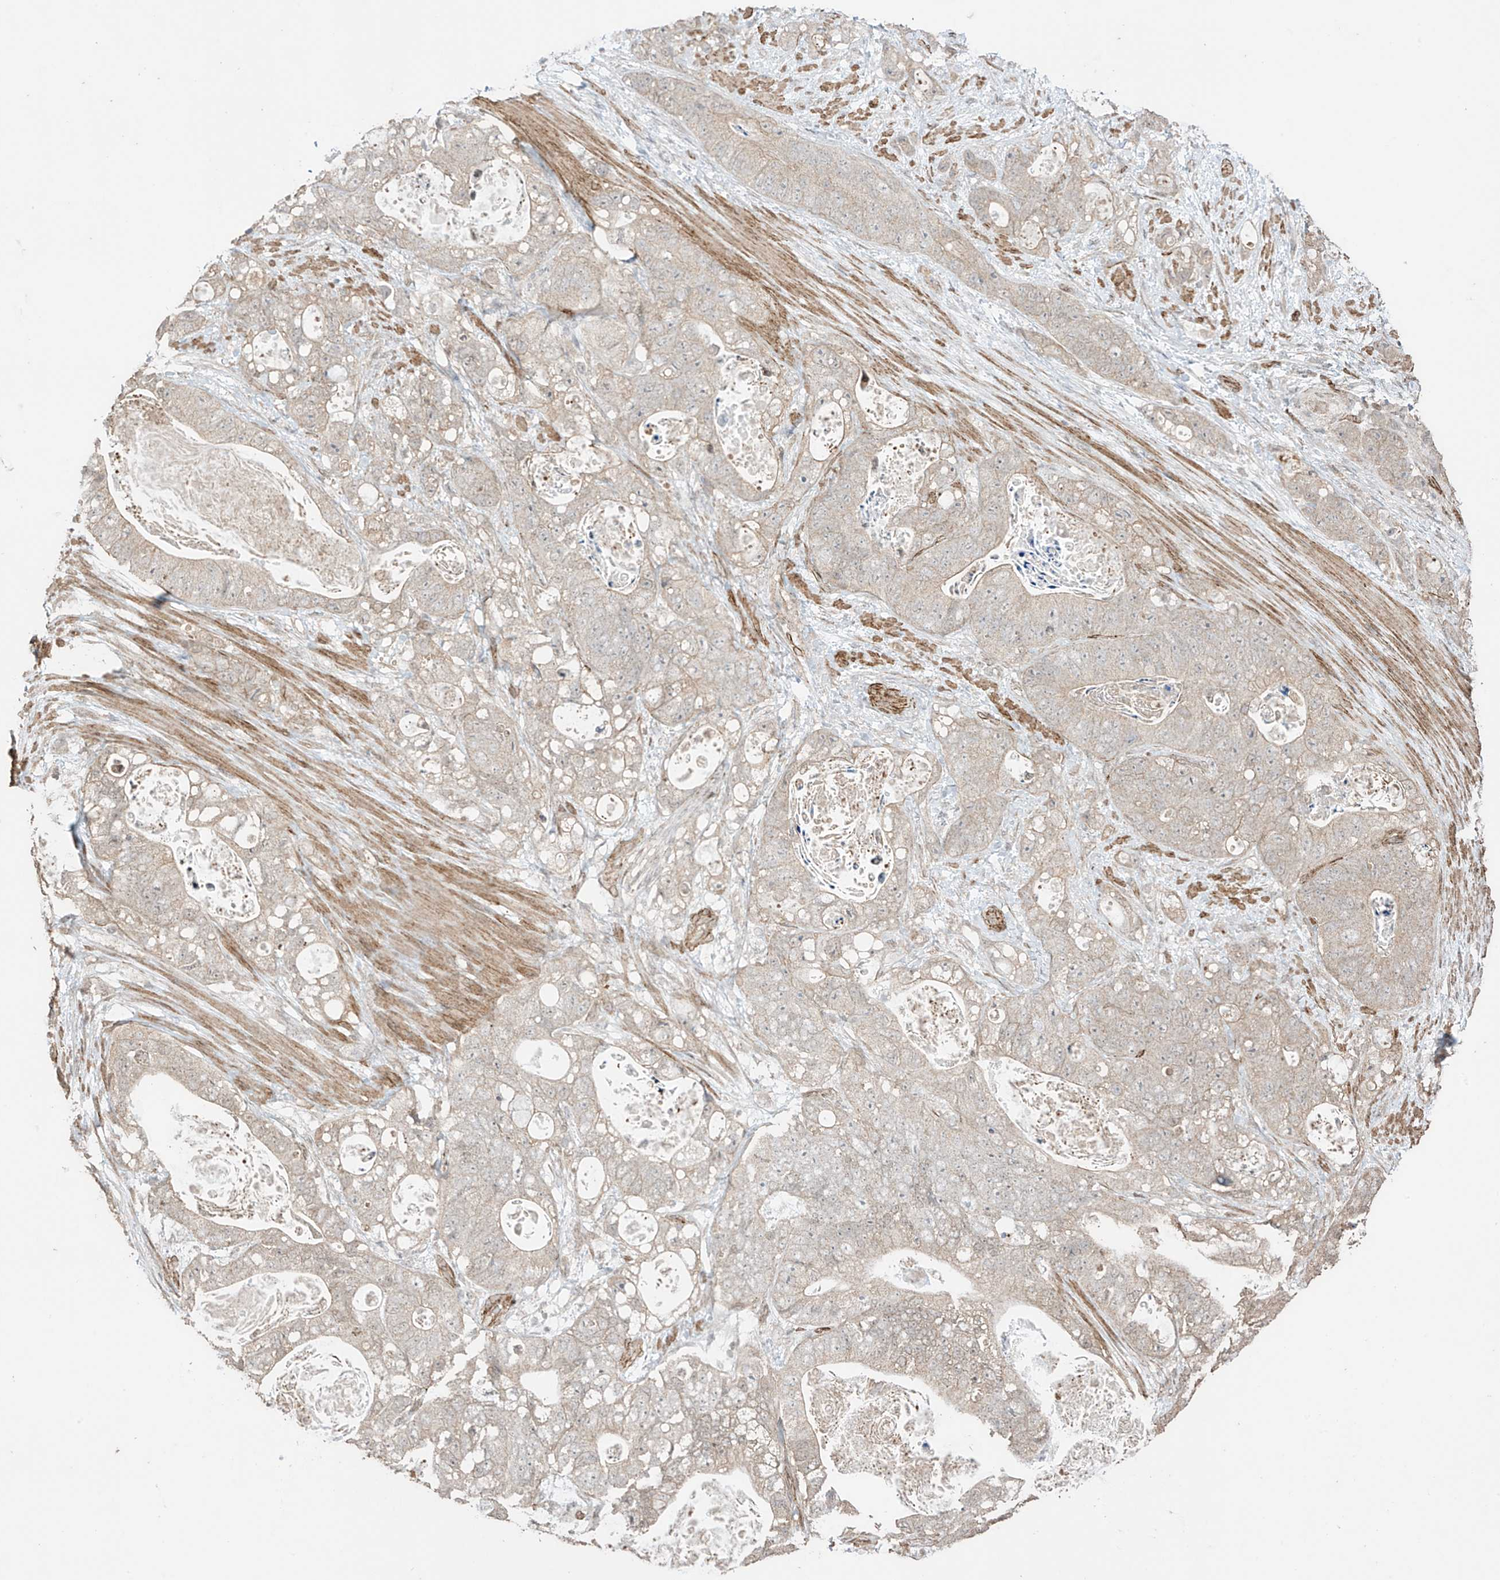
{"staining": {"intensity": "negative", "quantity": "none", "location": "none"}, "tissue": "stomach cancer", "cell_type": "Tumor cells", "image_type": "cancer", "snomed": [{"axis": "morphology", "description": "Normal tissue, NOS"}, {"axis": "morphology", "description": "Adenocarcinoma, NOS"}, {"axis": "topography", "description": "Stomach"}], "caption": "Immunohistochemistry (IHC) of stomach adenocarcinoma demonstrates no staining in tumor cells.", "gene": "TTLL5", "patient": {"sex": "female", "age": 89}}